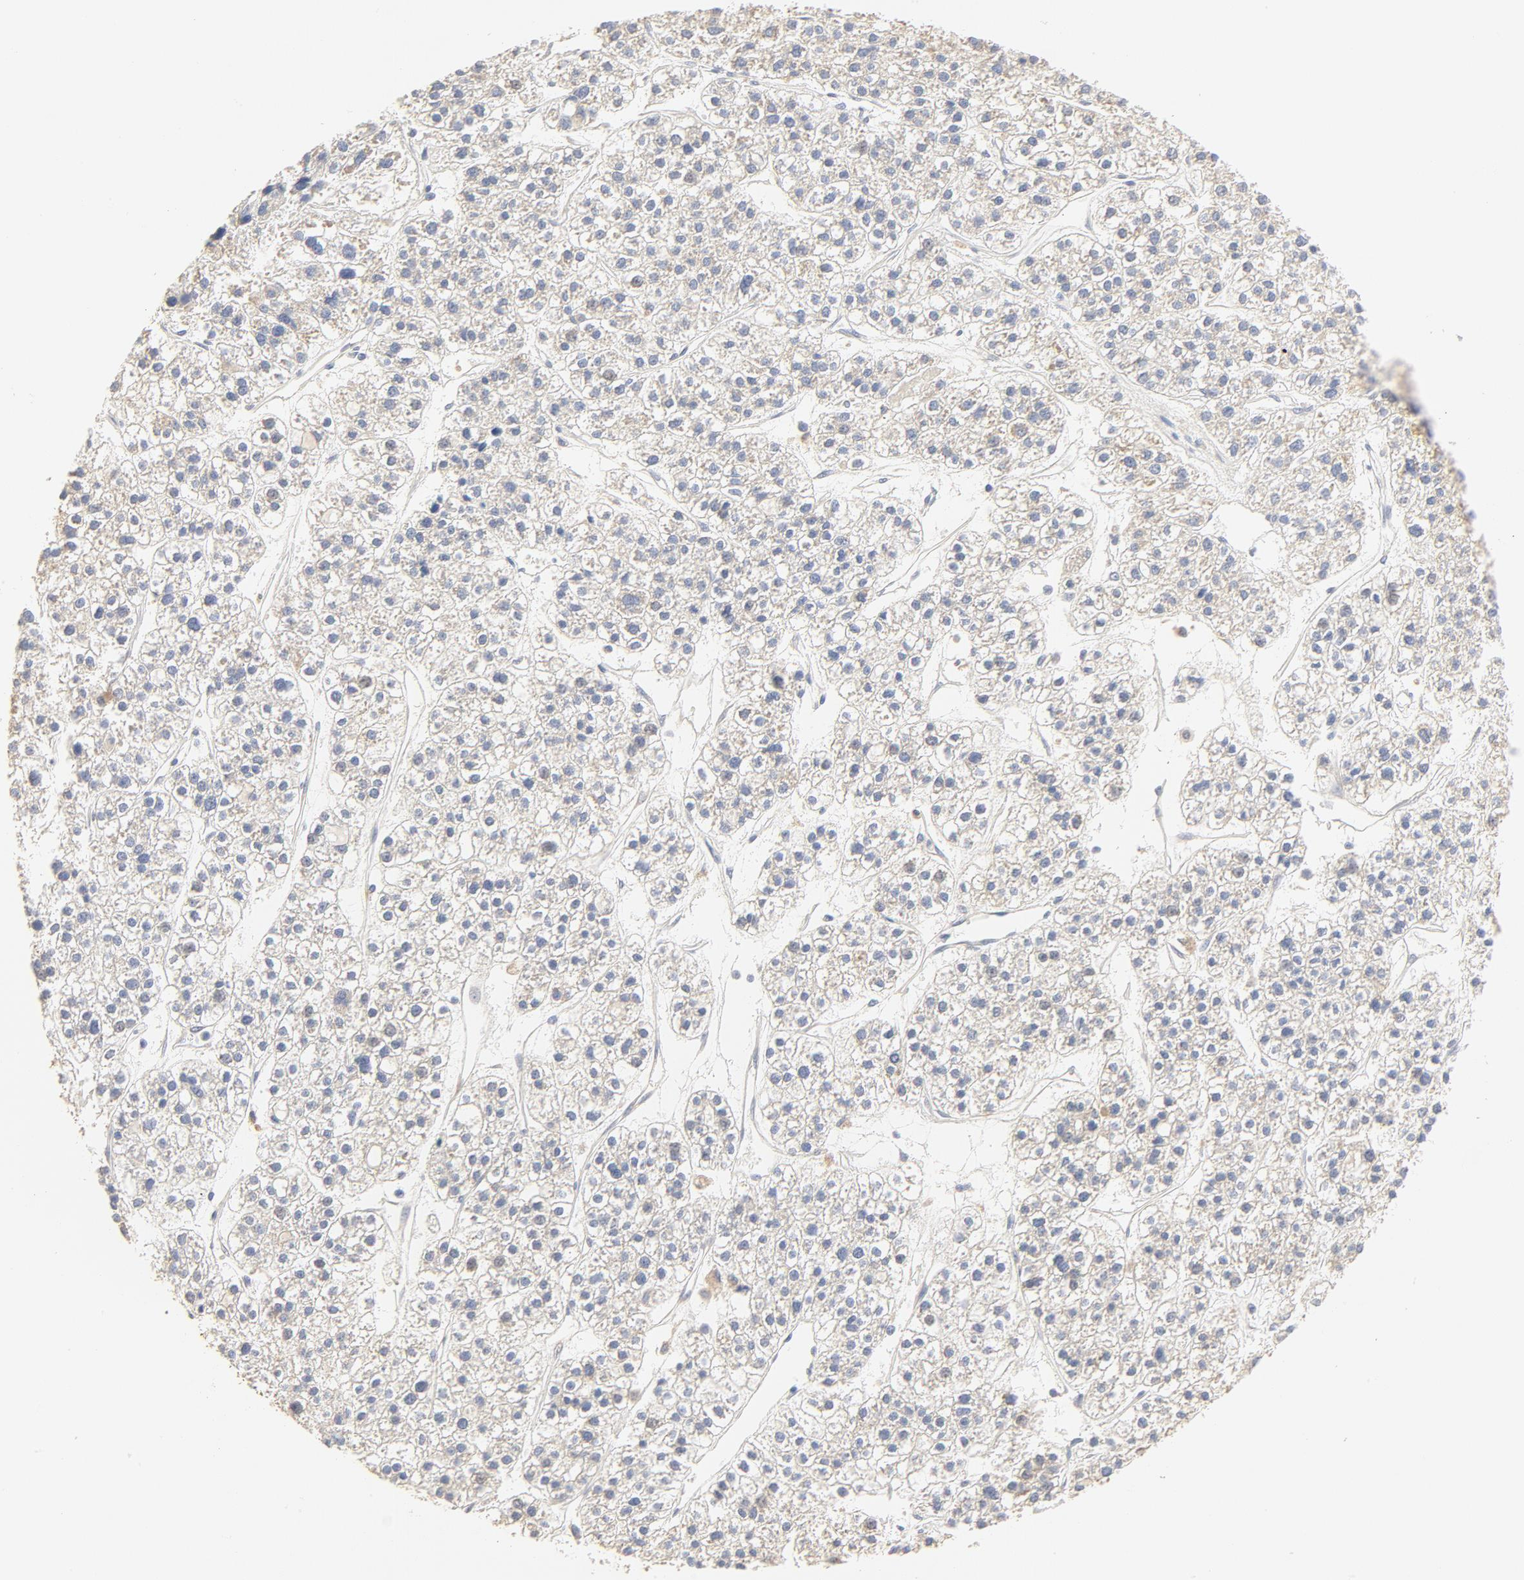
{"staining": {"intensity": "weak", "quantity": "<25%", "location": "cytoplasmic/membranous"}, "tissue": "liver cancer", "cell_type": "Tumor cells", "image_type": "cancer", "snomed": [{"axis": "morphology", "description": "Carcinoma, Hepatocellular, NOS"}, {"axis": "topography", "description": "Liver"}], "caption": "Histopathology image shows no significant protein positivity in tumor cells of hepatocellular carcinoma (liver). (Immunohistochemistry (ihc), brightfield microscopy, high magnification).", "gene": "FCGBP", "patient": {"sex": "female", "age": 85}}